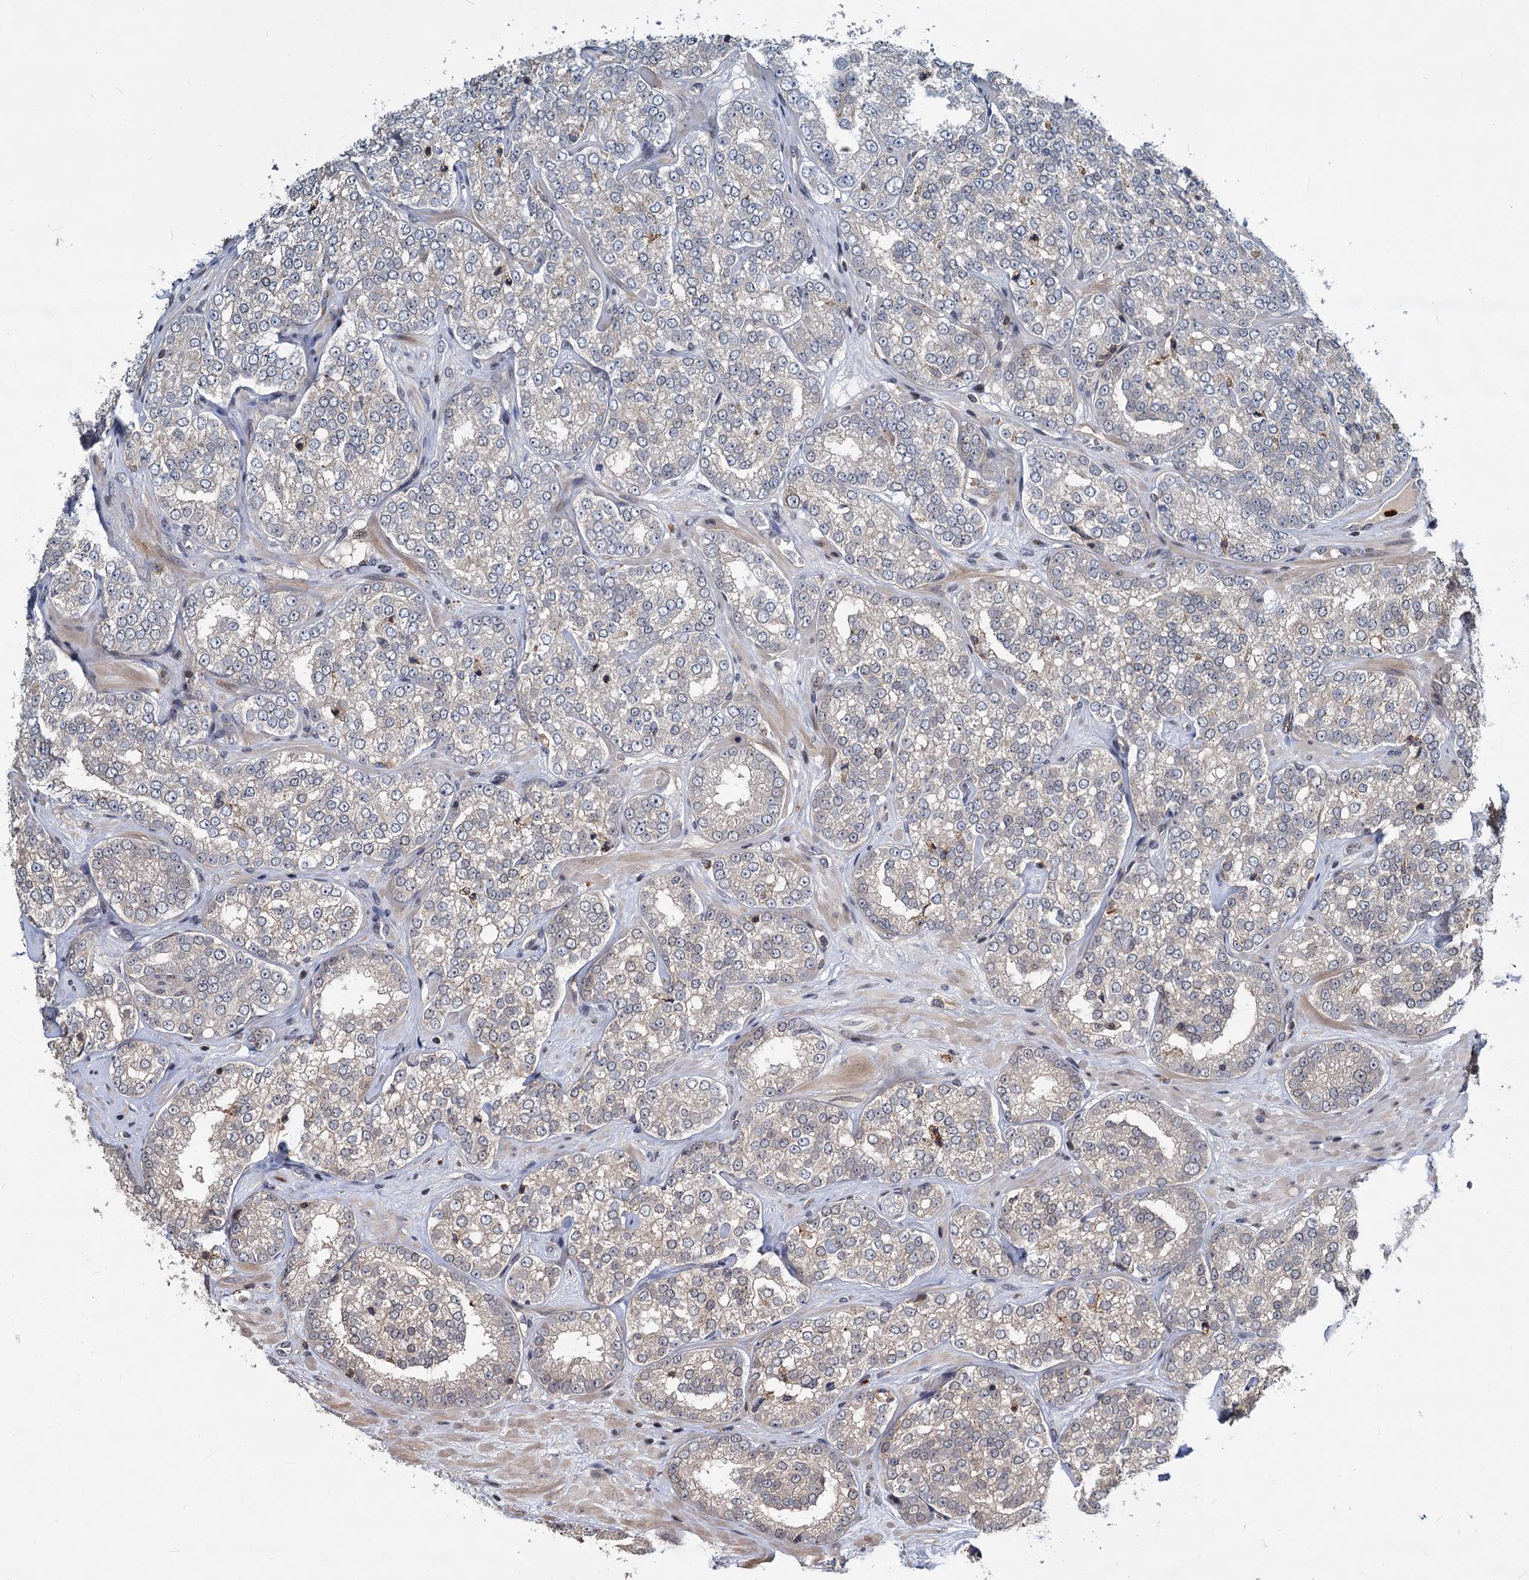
{"staining": {"intensity": "weak", "quantity": "25%-75%", "location": "cytoplasmic/membranous"}, "tissue": "prostate cancer", "cell_type": "Tumor cells", "image_type": "cancer", "snomed": [{"axis": "morphology", "description": "Normal tissue, NOS"}, {"axis": "morphology", "description": "Adenocarcinoma, High grade"}, {"axis": "topography", "description": "Prostate"}], "caption": "IHC of prostate high-grade adenocarcinoma displays low levels of weak cytoplasmic/membranous expression in approximately 25%-75% of tumor cells.", "gene": "ATG101", "patient": {"sex": "male", "age": 83}}